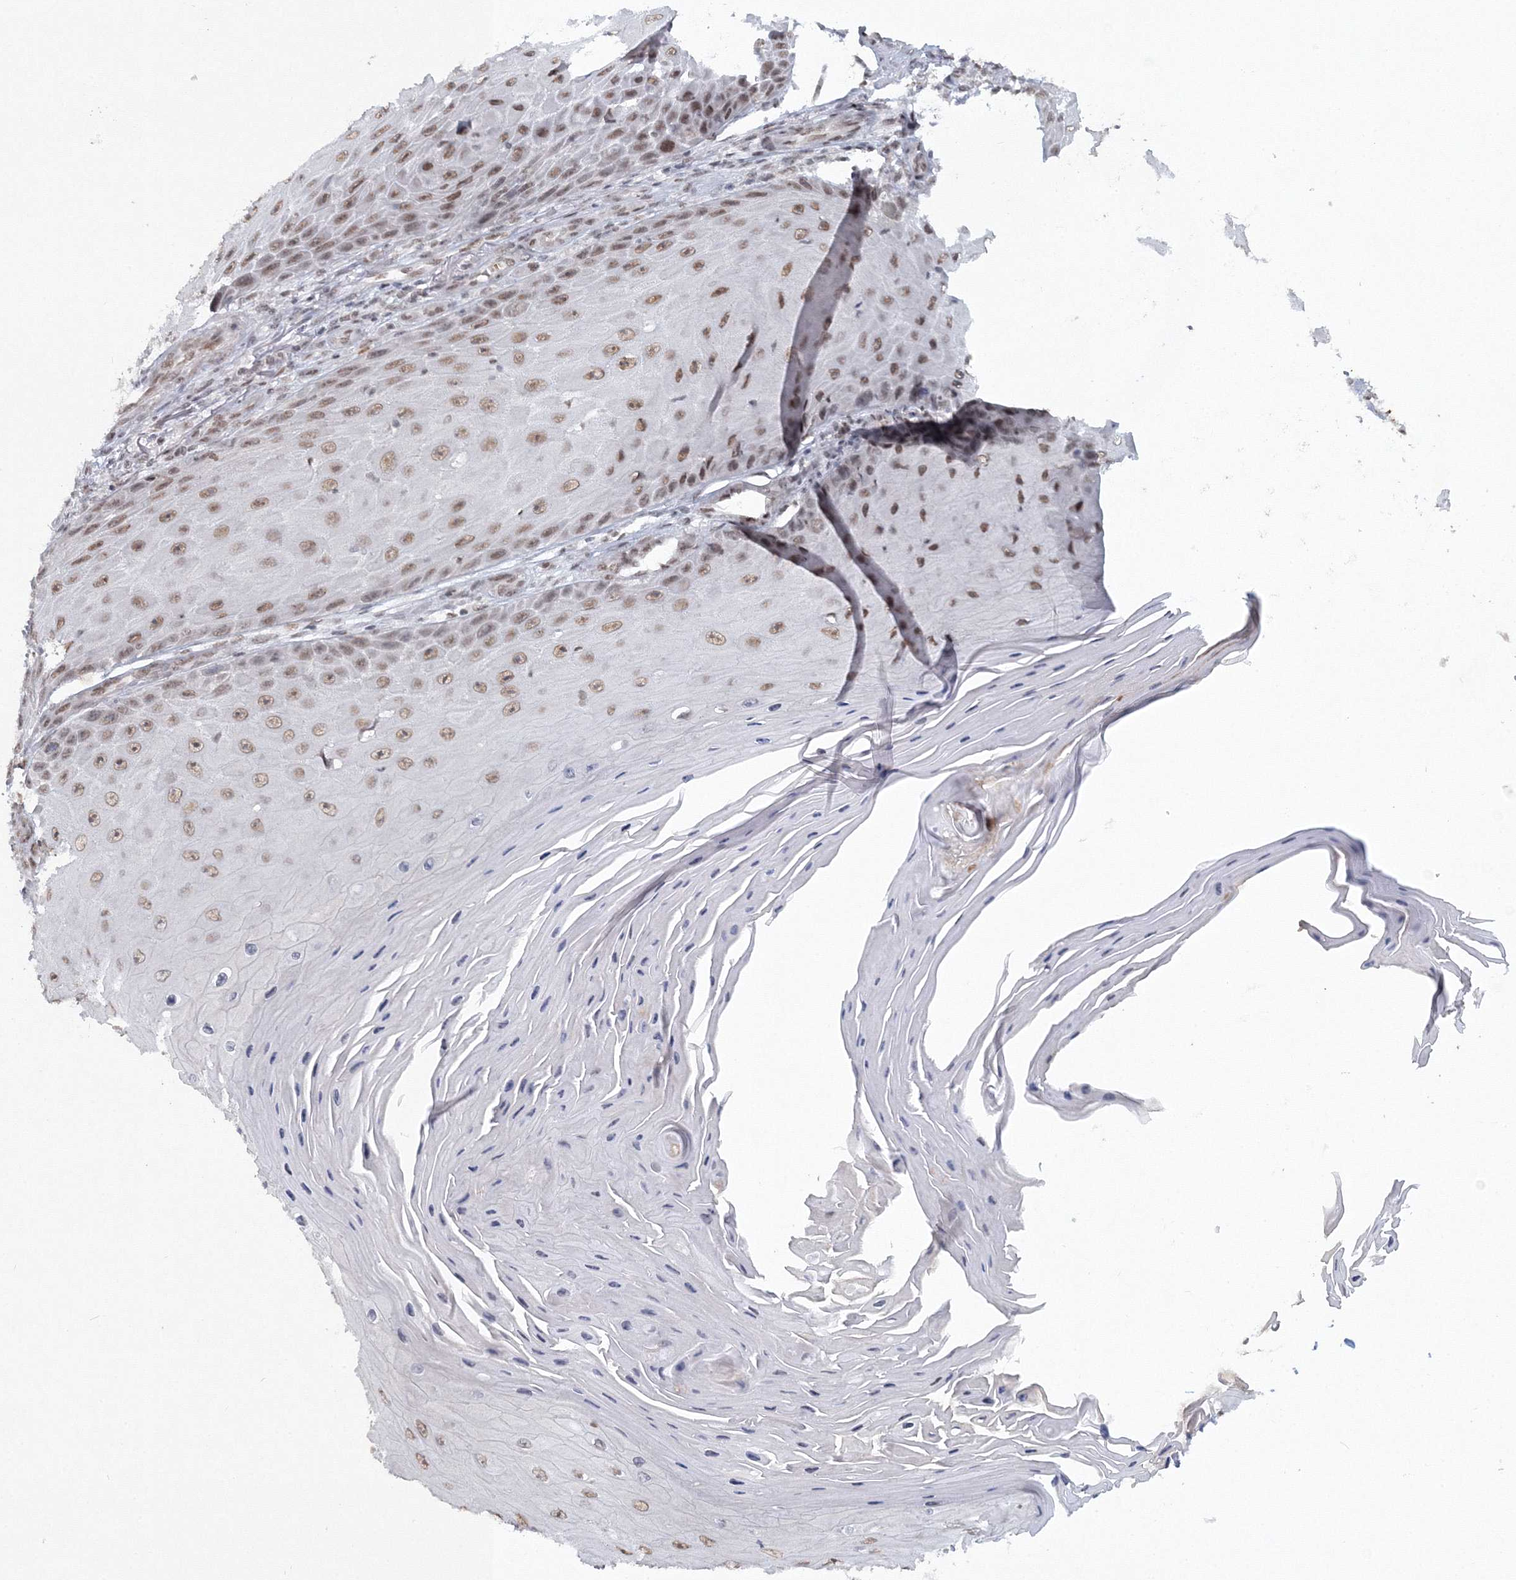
{"staining": {"intensity": "weak", "quantity": ">75%", "location": "nuclear"}, "tissue": "skin cancer", "cell_type": "Tumor cells", "image_type": "cancer", "snomed": [{"axis": "morphology", "description": "Squamous cell carcinoma, NOS"}, {"axis": "topography", "description": "Skin"}], "caption": "Brown immunohistochemical staining in skin squamous cell carcinoma exhibits weak nuclear positivity in about >75% of tumor cells.", "gene": "C3orf33", "patient": {"sex": "female", "age": 73}}